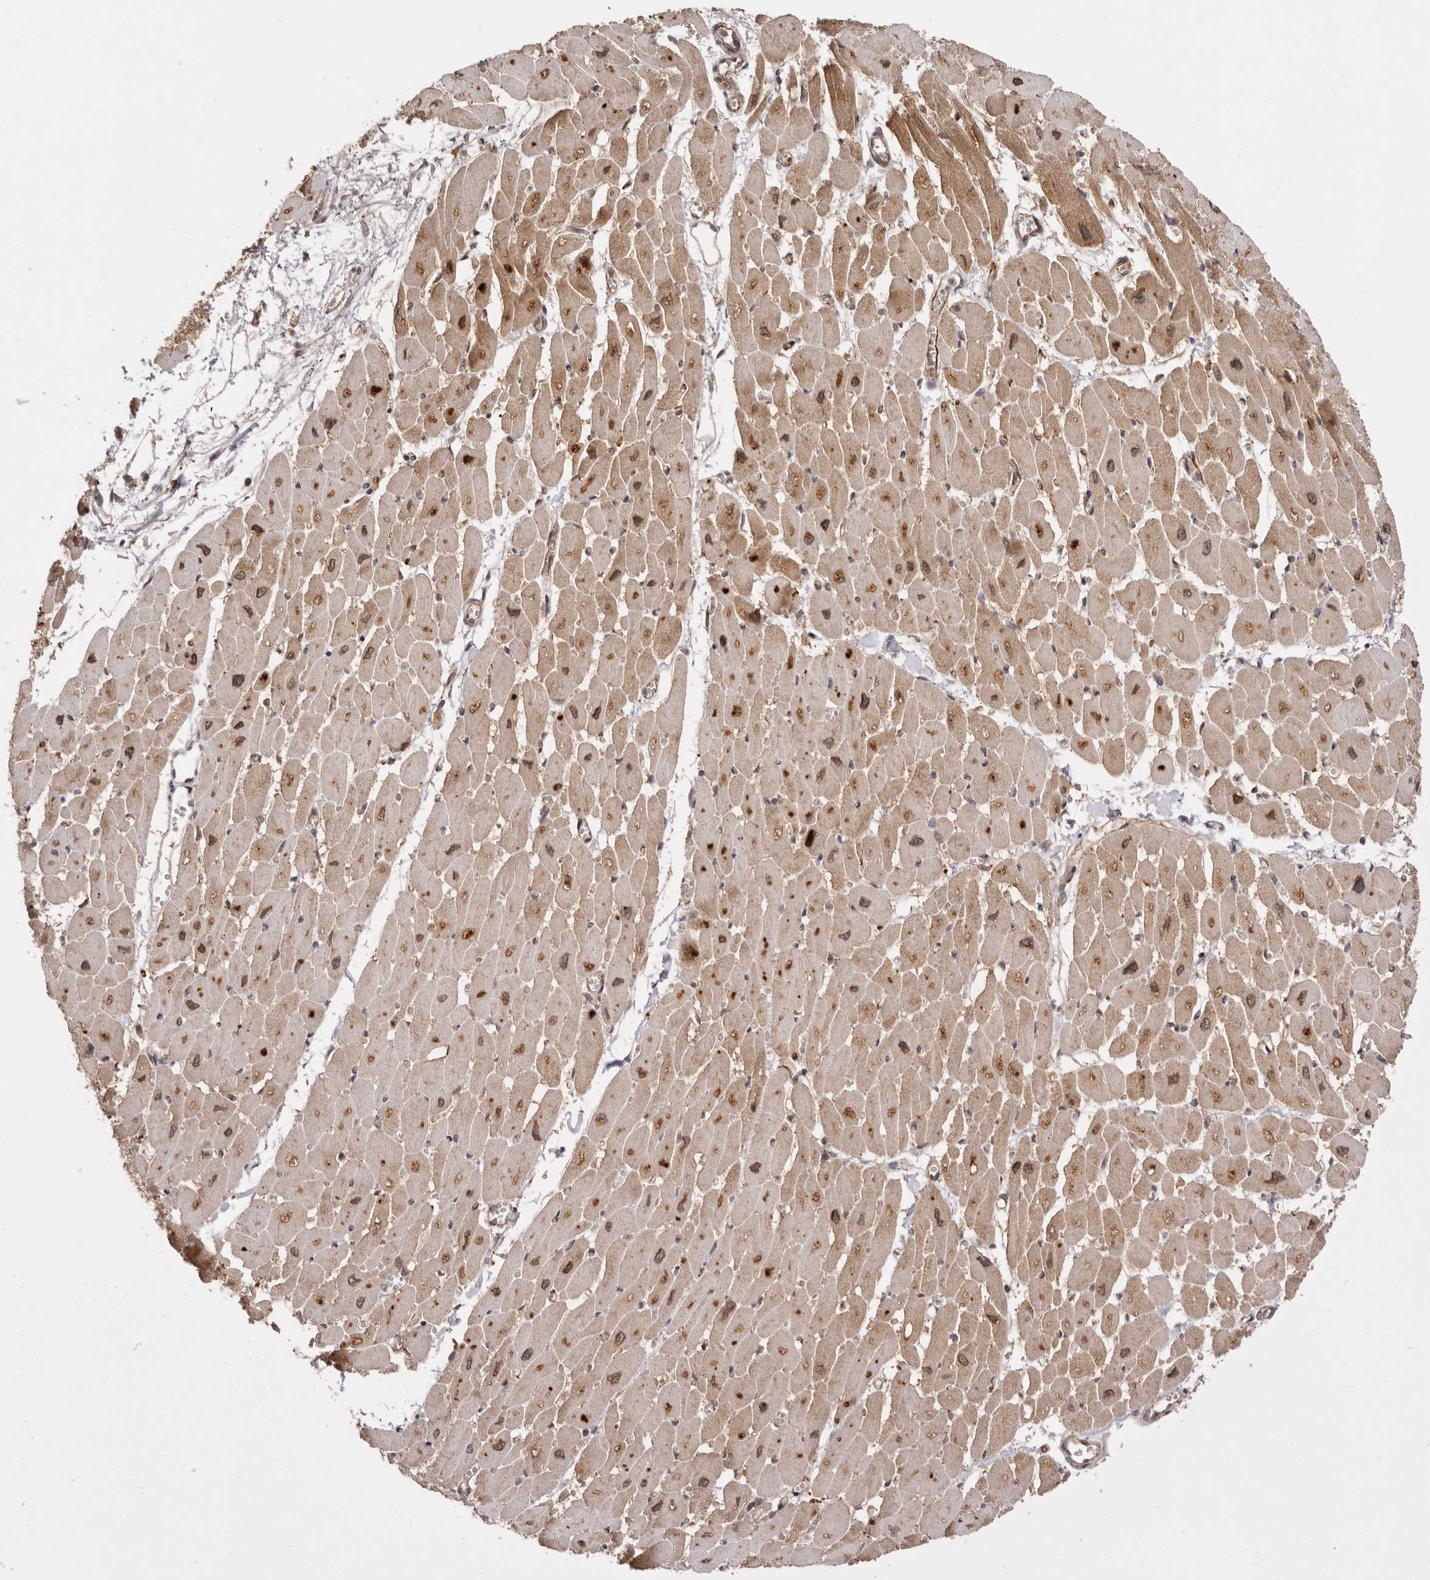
{"staining": {"intensity": "moderate", "quantity": ">75%", "location": "cytoplasmic/membranous,nuclear"}, "tissue": "heart muscle", "cell_type": "Cardiomyocytes", "image_type": "normal", "snomed": [{"axis": "morphology", "description": "Normal tissue, NOS"}, {"axis": "topography", "description": "Heart"}], "caption": "Heart muscle stained for a protein (brown) displays moderate cytoplasmic/membranous,nuclear positive expression in approximately >75% of cardiomyocytes.", "gene": "TARS2", "patient": {"sex": "female", "age": 54}}